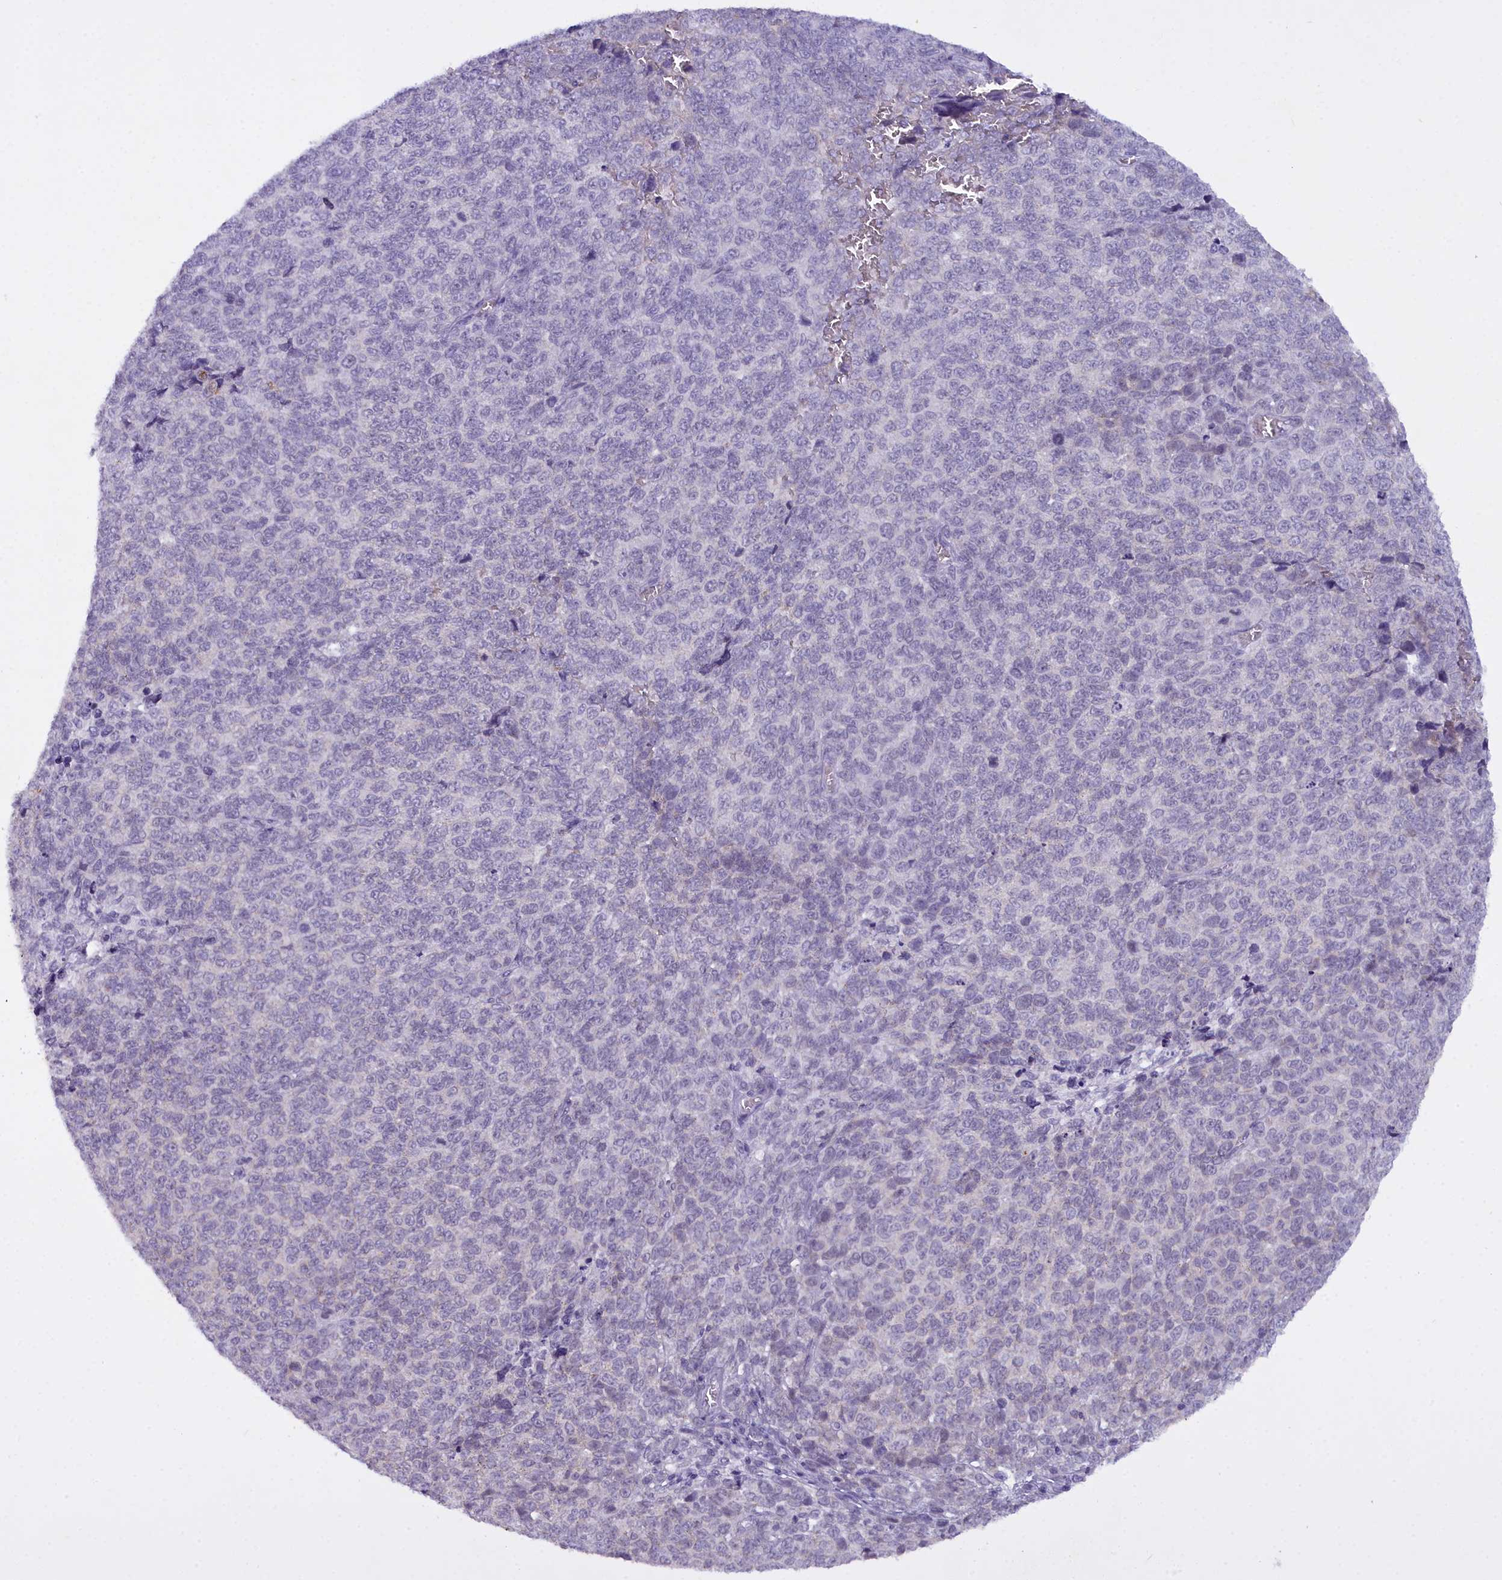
{"staining": {"intensity": "negative", "quantity": "none", "location": "none"}, "tissue": "melanoma", "cell_type": "Tumor cells", "image_type": "cancer", "snomed": [{"axis": "morphology", "description": "Malignant melanoma, NOS"}, {"axis": "topography", "description": "Nose, NOS"}], "caption": "Melanoma was stained to show a protein in brown. There is no significant positivity in tumor cells. Brightfield microscopy of immunohistochemistry stained with DAB (3,3'-diaminobenzidine) (brown) and hematoxylin (blue), captured at high magnification.", "gene": "OSTN", "patient": {"sex": "female", "age": 48}}